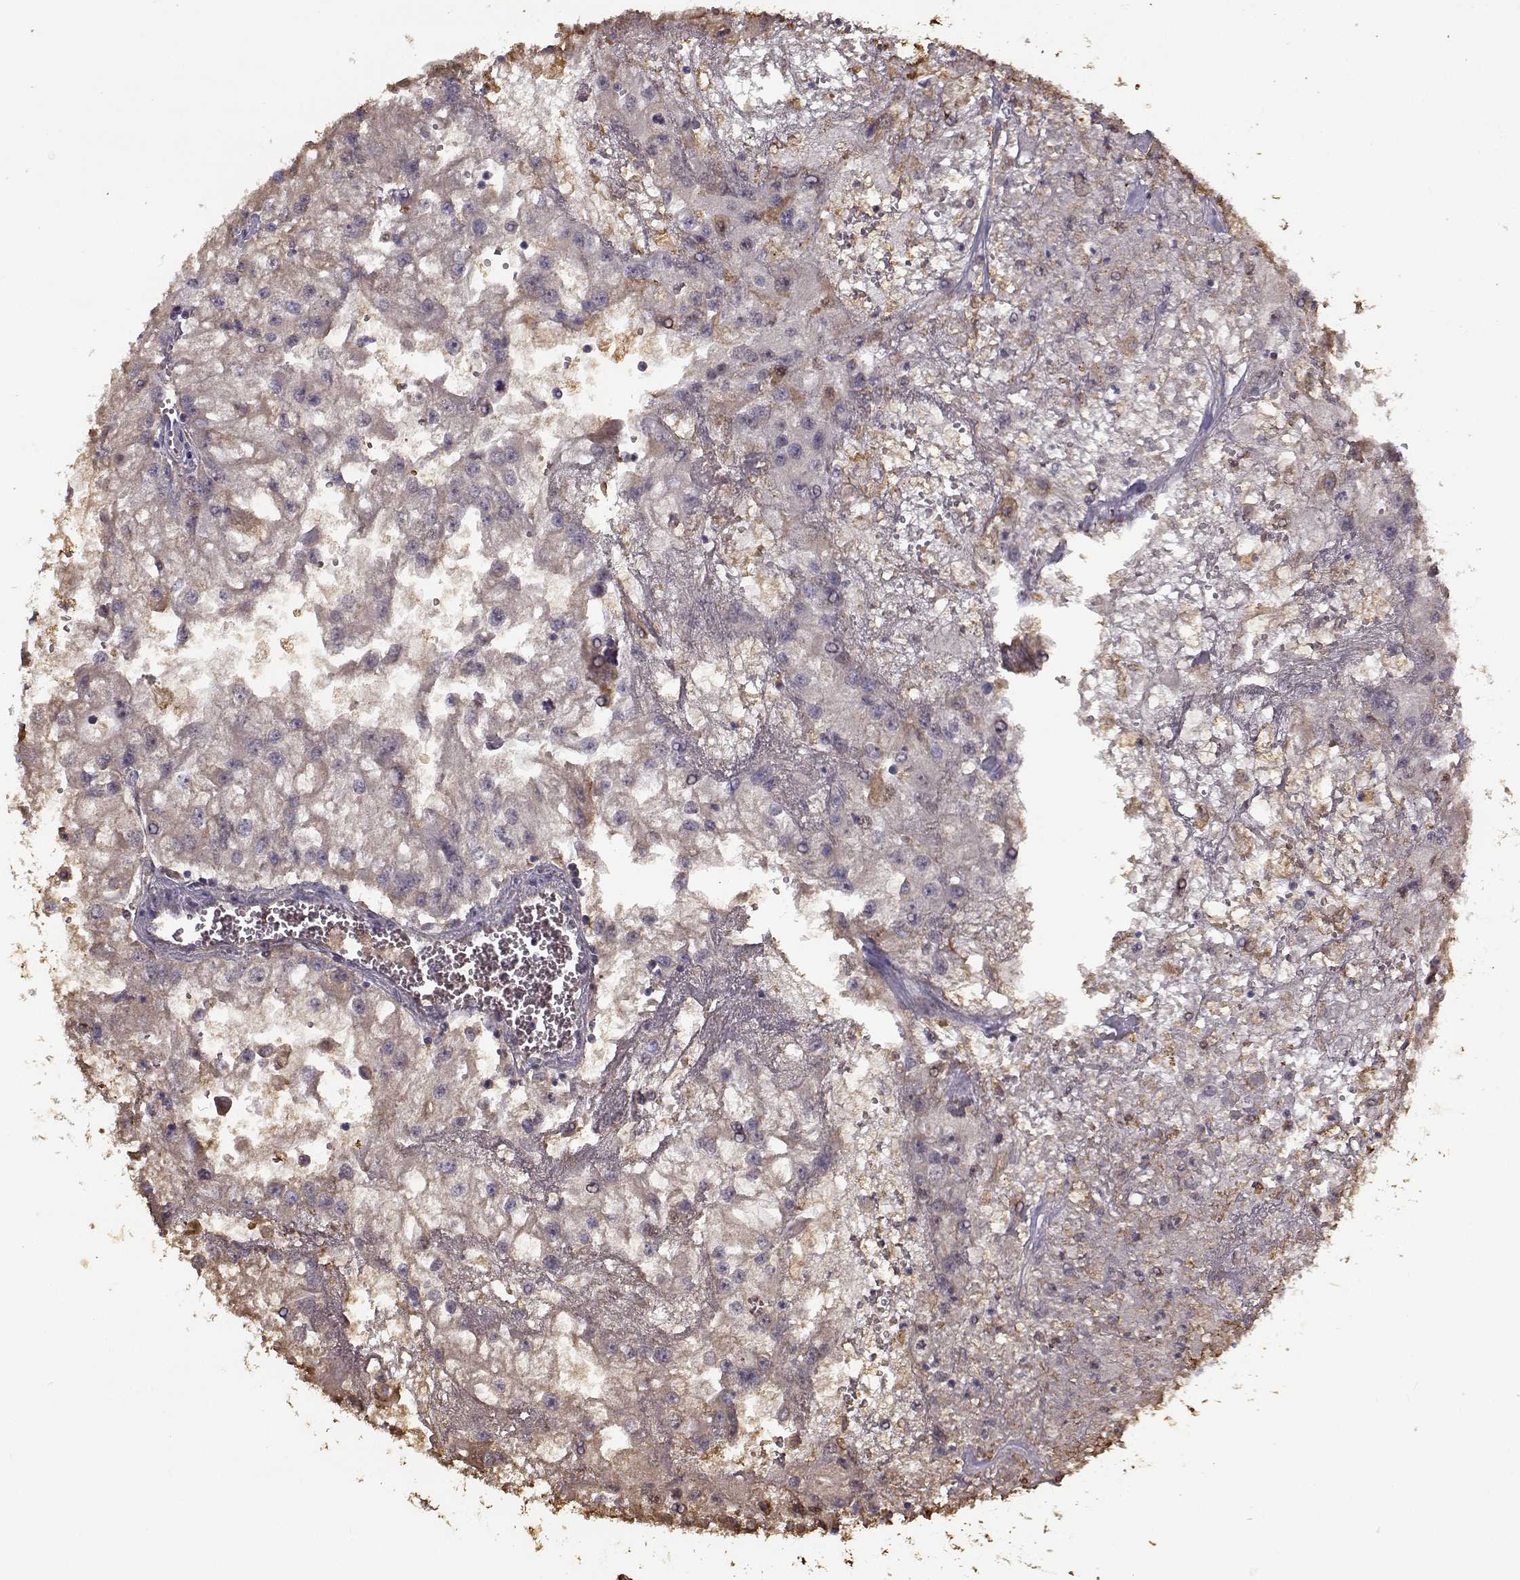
{"staining": {"intensity": "weak", "quantity": ">75%", "location": "cytoplasmic/membranous"}, "tissue": "renal cancer", "cell_type": "Tumor cells", "image_type": "cancer", "snomed": [{"axis": "morphology", "description": "Adenocarcinoma, NOS"}, {"axis": "topography", "description": "Kidney"}], "caption": "Tumor cells reveal weak cytoplasmic/membranous staining in about >75% of cells in adenocarcinoma (renal).", "gene": "UCP3", "patient": {"sex": "male", "age": 59}}